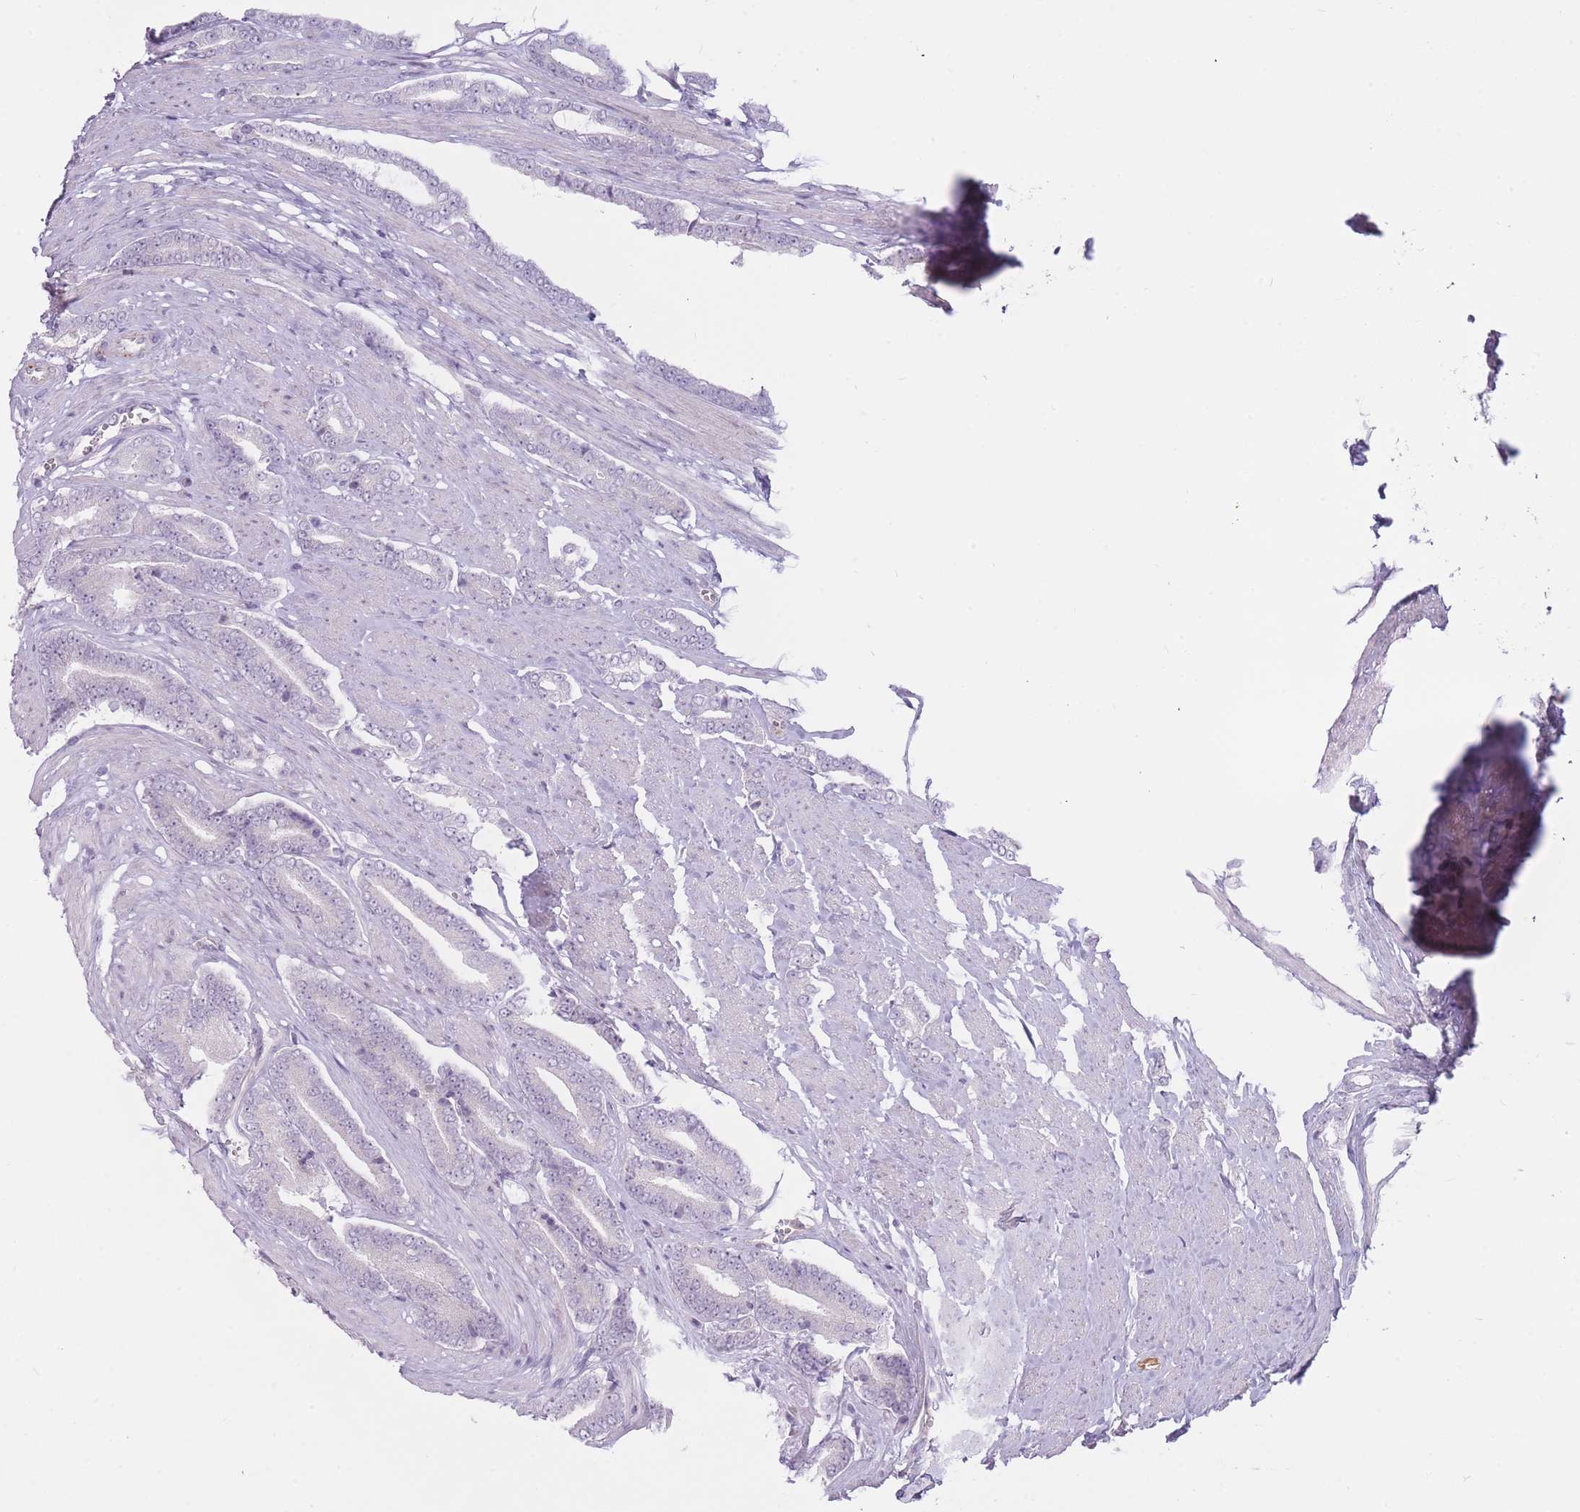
{"staining": {"intensity": "negative", "quantity": "none", "location": "none"}, "tissue": "prostate cancer", "cell_type": "Tumor cells", "image_type": "cancer", "snomed": [{"axis": "morphology", "description": "Adenocarcinoma, NOS"}, {"axis": "topography", "description": "Prostate and seminal vesicle, NOS"}], "caption": "Immunohistochemistry histopathology image of prostate cancer stained for a protein (brown), which demonstrates no expression in tumor cells. (DAB (3,3'-diaminobenzidine) immunohistochemistry (IHC) with hematoxylin counter stain).", "gene": "PGRMC2", "patient": {"sex": "male", "age": 76}}